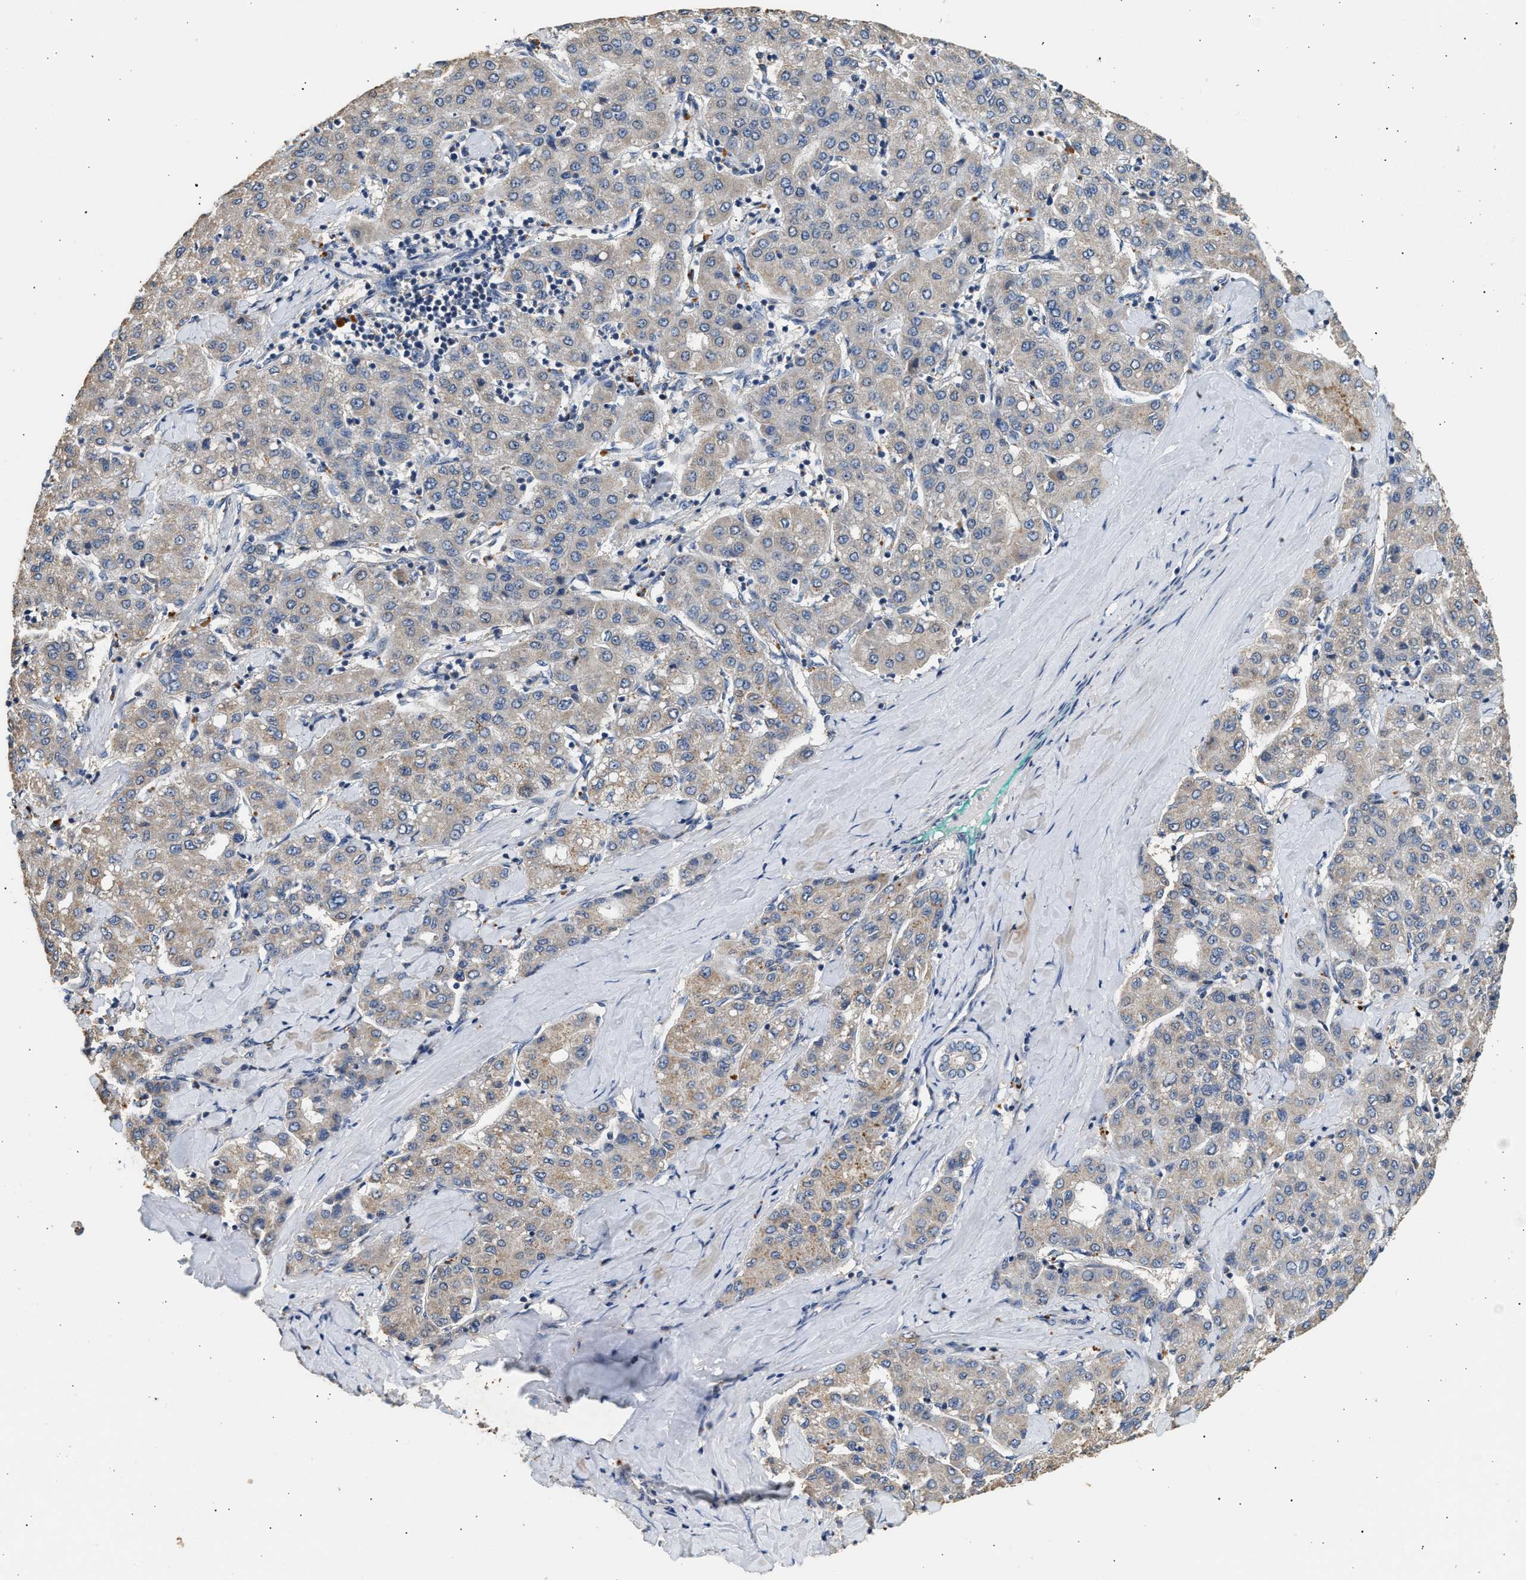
{"staining": {"intensity": "weak", "quantity": "25%-75%", "location": "cytoplasmic/membranous"}, "tissue": "liver cancer", "cell_type": "Tumor cells", "image_type": "cancer", "snomed": [{"axis": "morphology", "description": "Carcinoma, Hepatocellular, NOS"}, {"axis": "topography", "description": "Liver"}], "caption": "Immunohistochemical staining of liver hepatocellular carcinoma reveals low levels of weak cytoplasmic/membranous staining in about 25%-75% of tumor cells.", "gene": "WDR31", "patient": {"sex": "male", "age": 65}}